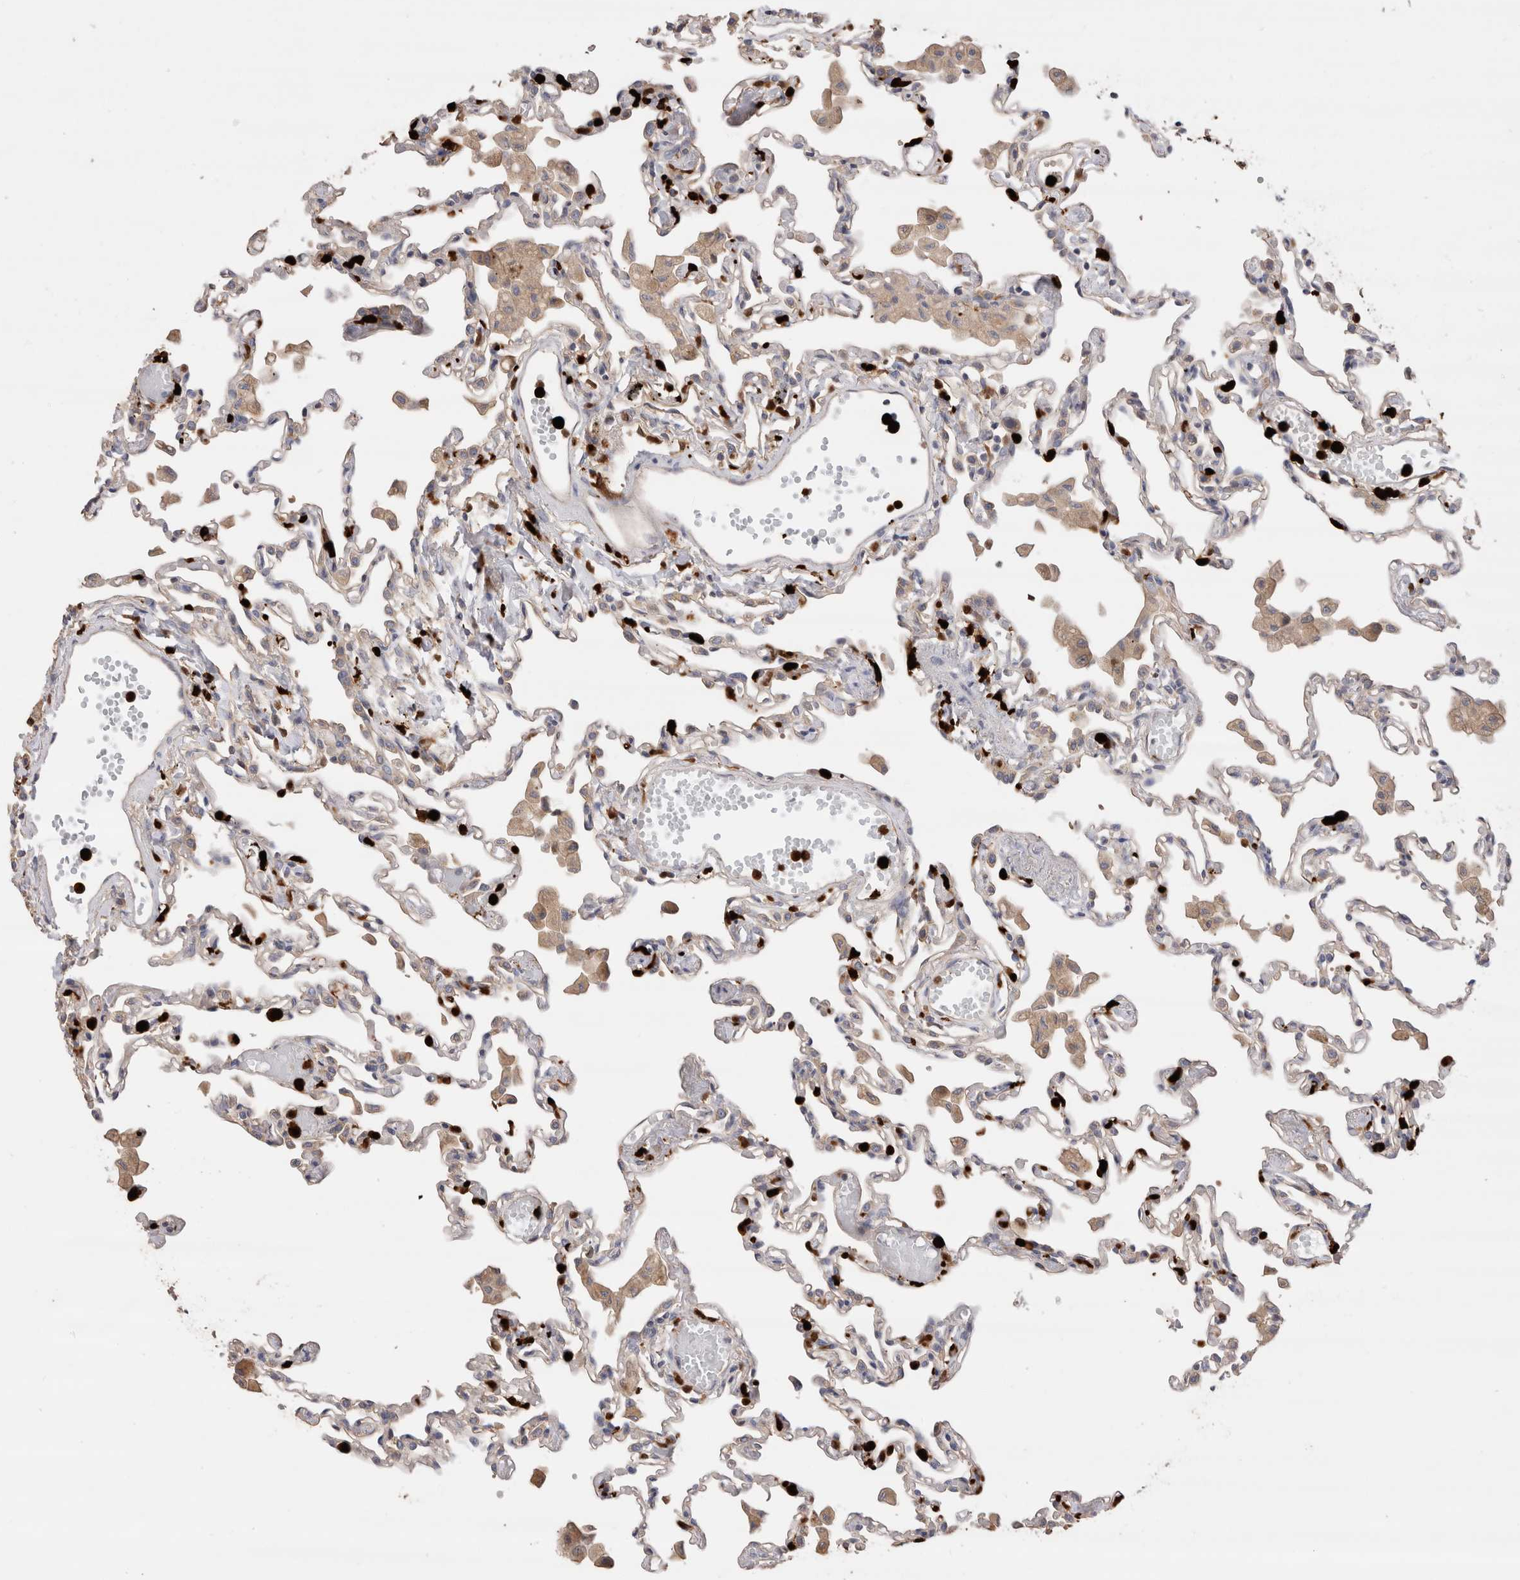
{"staining": {"intensity": "negative", "quantity": "none", "location": "none"}, "tissue": "lung", "cell_type": "Alveolar cells", "image_type": "normal", "snomed": [{"axis": "morphology", "description": "Normal tissue, NOS"}, {"axis": "topography", "description": "Bronchus"}, {"axis": "topography", "description": "Lung"}], "caption": "IHC micrograph of unremarkable human lung stained for a protein (brown), which exhibits no positivity in alveolar cells.", "gene": "NXT2", "patient": {"sex": "female", "age": 49}}